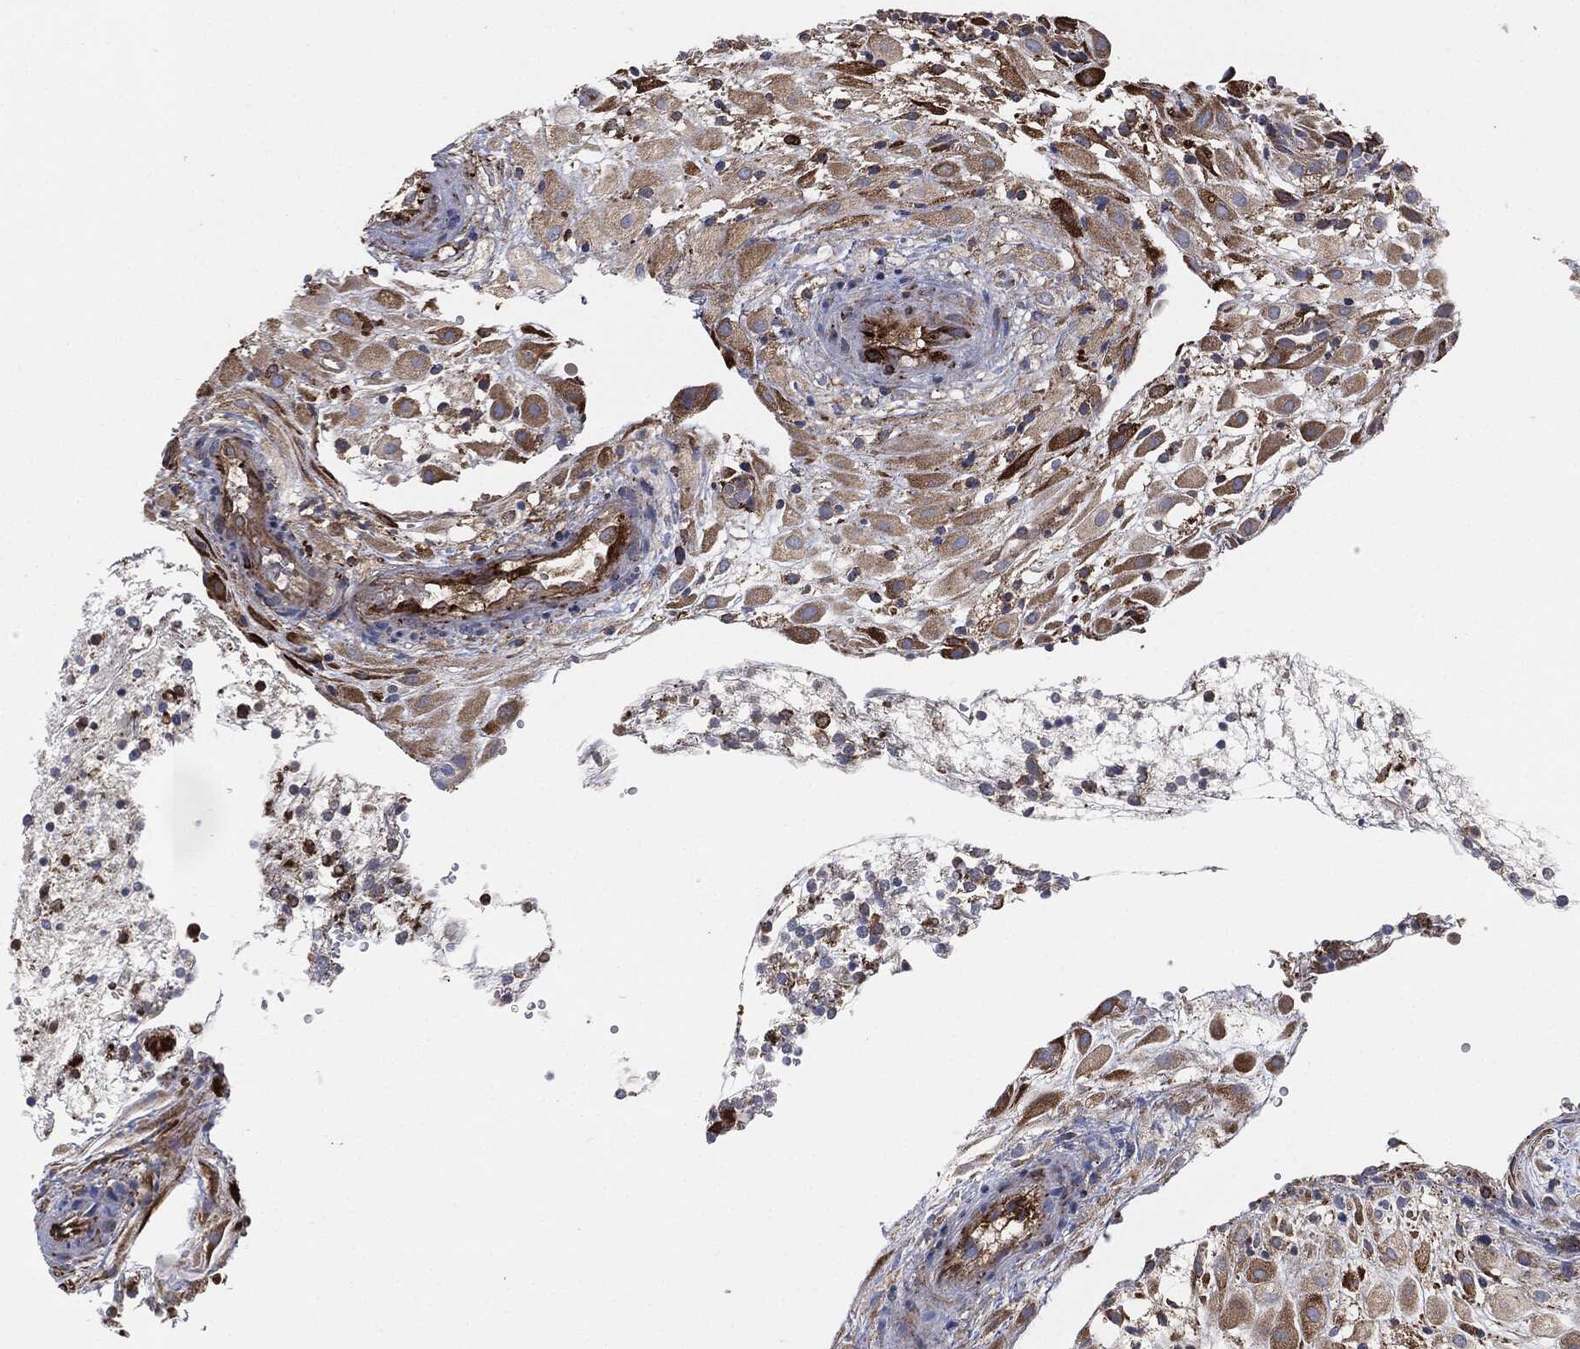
{"staining": {"intensity": "moderate", "quantity": ">75%", "location": "cytoplasmic/membranous"}, "tissue": "placenta", "cell_type": "Decidual cells", "image_type": "normal", "snomed": [{"axis": "morphology", "description": "Normal tissue, NOS"}, {"axis": "topography", "description": "Placenta"}], "caption": "Immunohistochemical staining of unremarkable placenta shows >75% levels of moderate cytoplasmic/membranous protein staining in about >75% of decidual cells.", "gene": "CALR", "patient": {"sex": "female", "age": 24}}